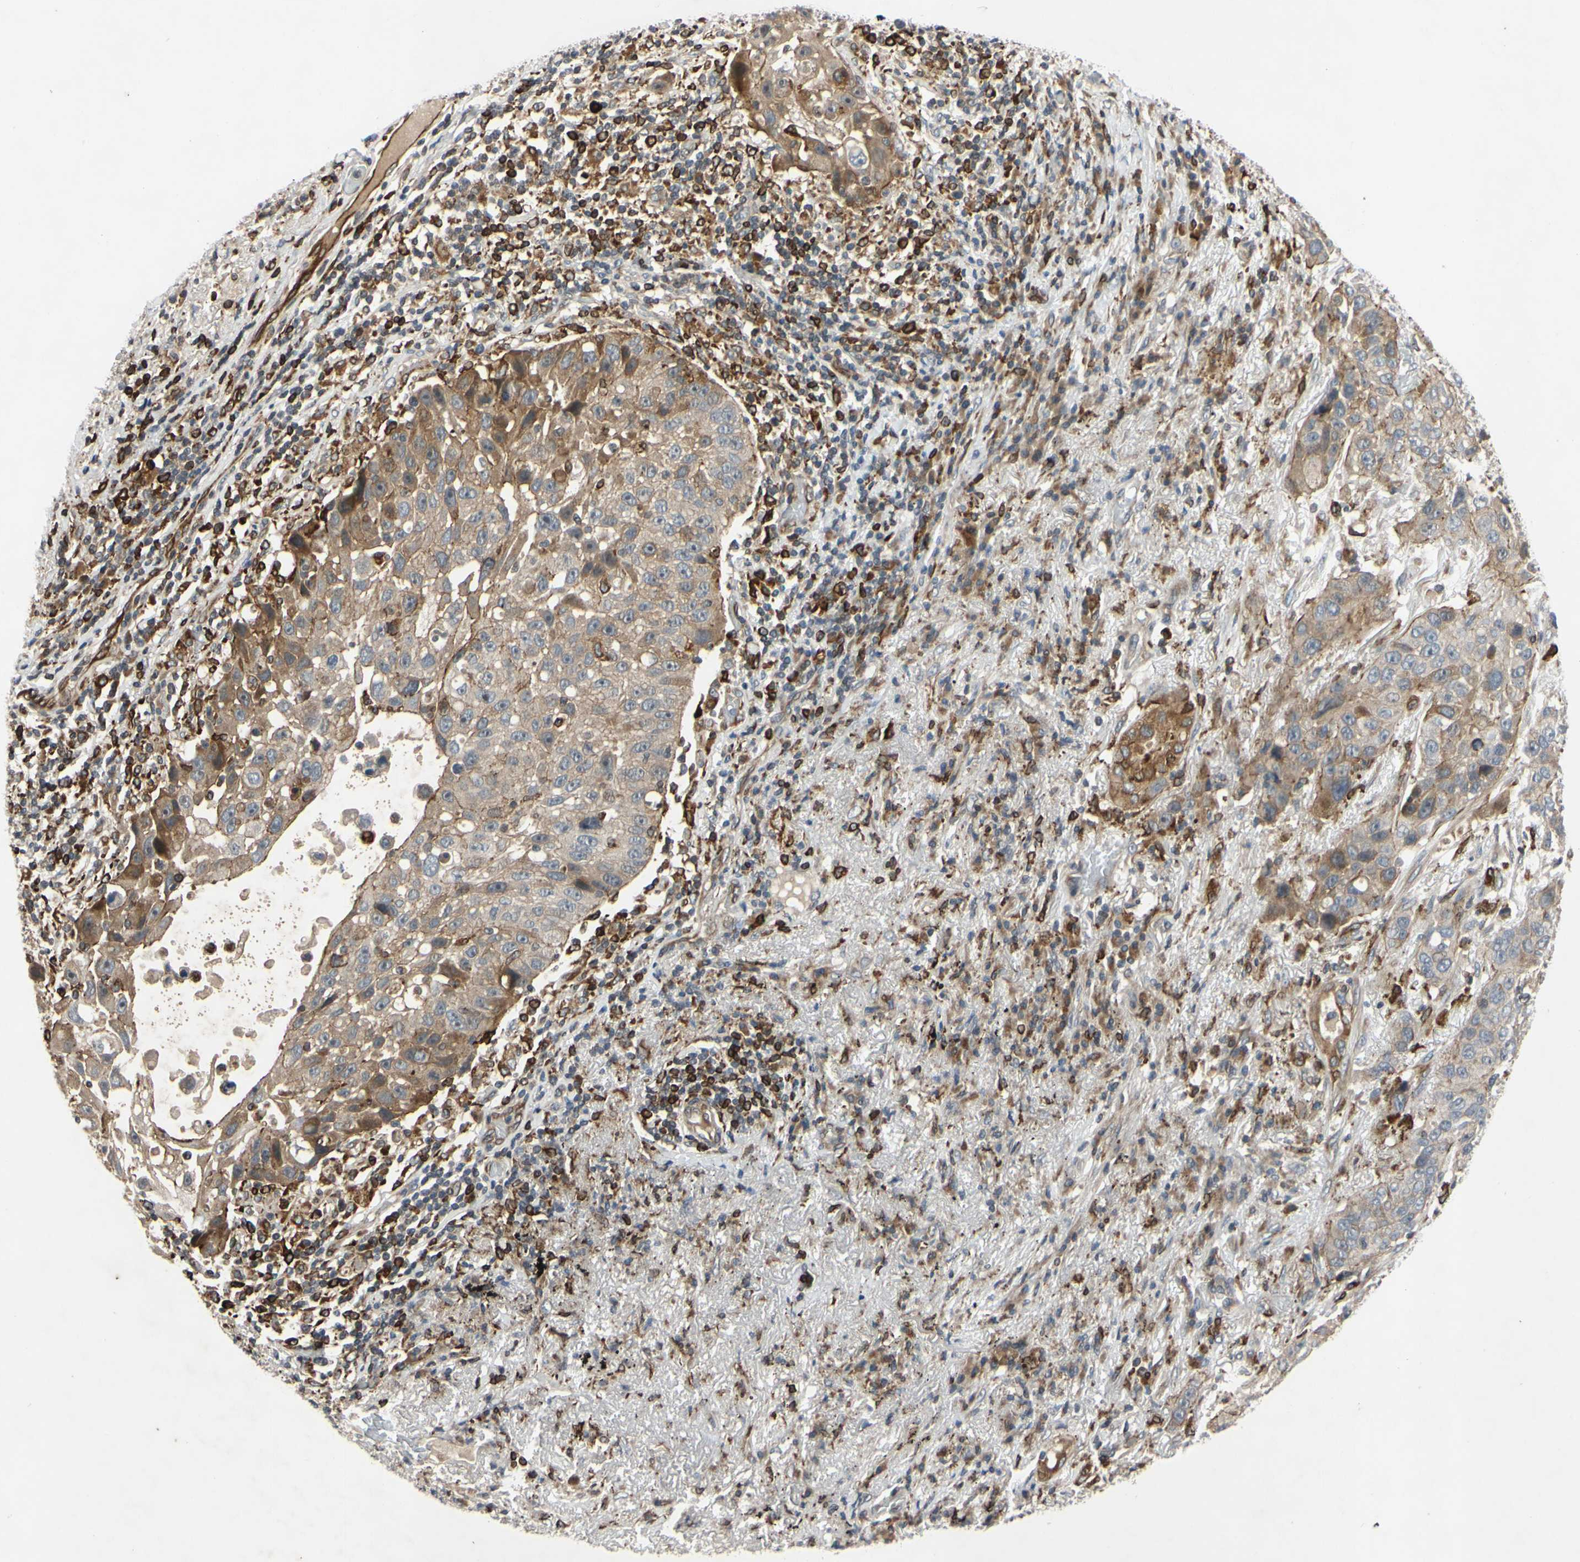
{"staining": {"intensity": "moderate", "quantity": "25%-75%", "location": "cytoplasmic/membranous"}, "tissue": "lung cancer", "cell_type": "Tumor cells", "image_type": "cancer", "snomed": [{"axis": "morphology", "description": "Squamous cell carcinoma, NOS"}, {"axis": "topography", "description": "Lung"}], "caption": "An image of squamous cell carcinoma (lung) stained for a protein exhibits moderate cytoplasmic/membranous brown staining in tumor cells.", "gene": "PLXNA2", "patient": {"sex": "male", "age": 57}}